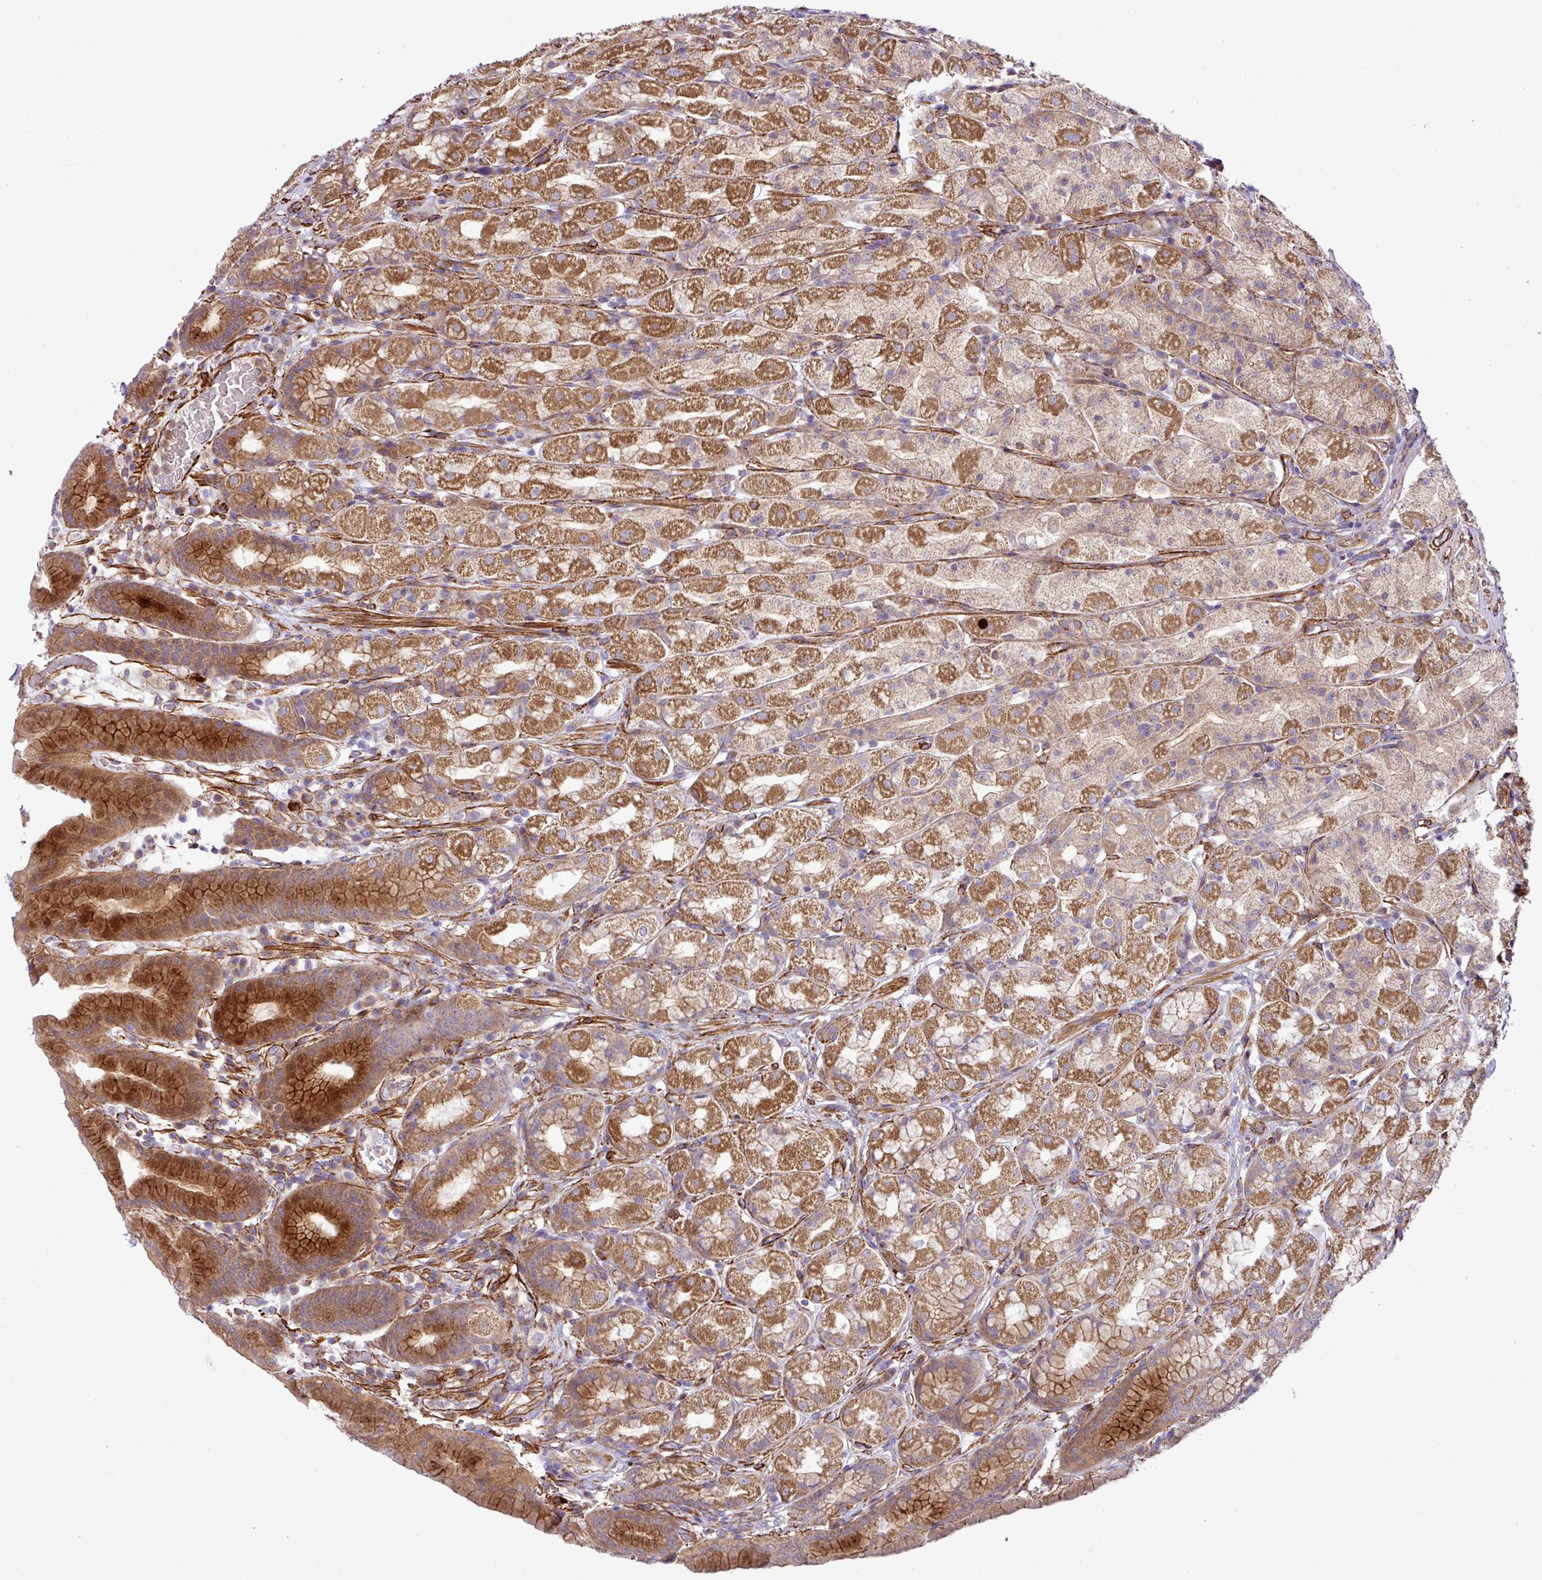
{"staining": {"intensity": "strong", "quantity": "25%-75%", "location": "cytoplasmic/membranous"}, "tissue": "stomach", "cell_type": "Glandular cells", "image_type": "normal", "snomed": [{"axis": "morphology", "description": "Normal tissue, NOS"}, {"axis": "topography", "description": "Stomach, upper"}, {"axis": "topography", "description": "Stomach"}], "caption": "Immunohistochemistry (IHC) (DAB) staining of unremarkable human stomach exhibits strong cytoplasmic/membranous protein staining in approximately 25%-75% of glandular cells.", "gene": "FAM47E", "patient": {"sex": "male", "age": 68}}